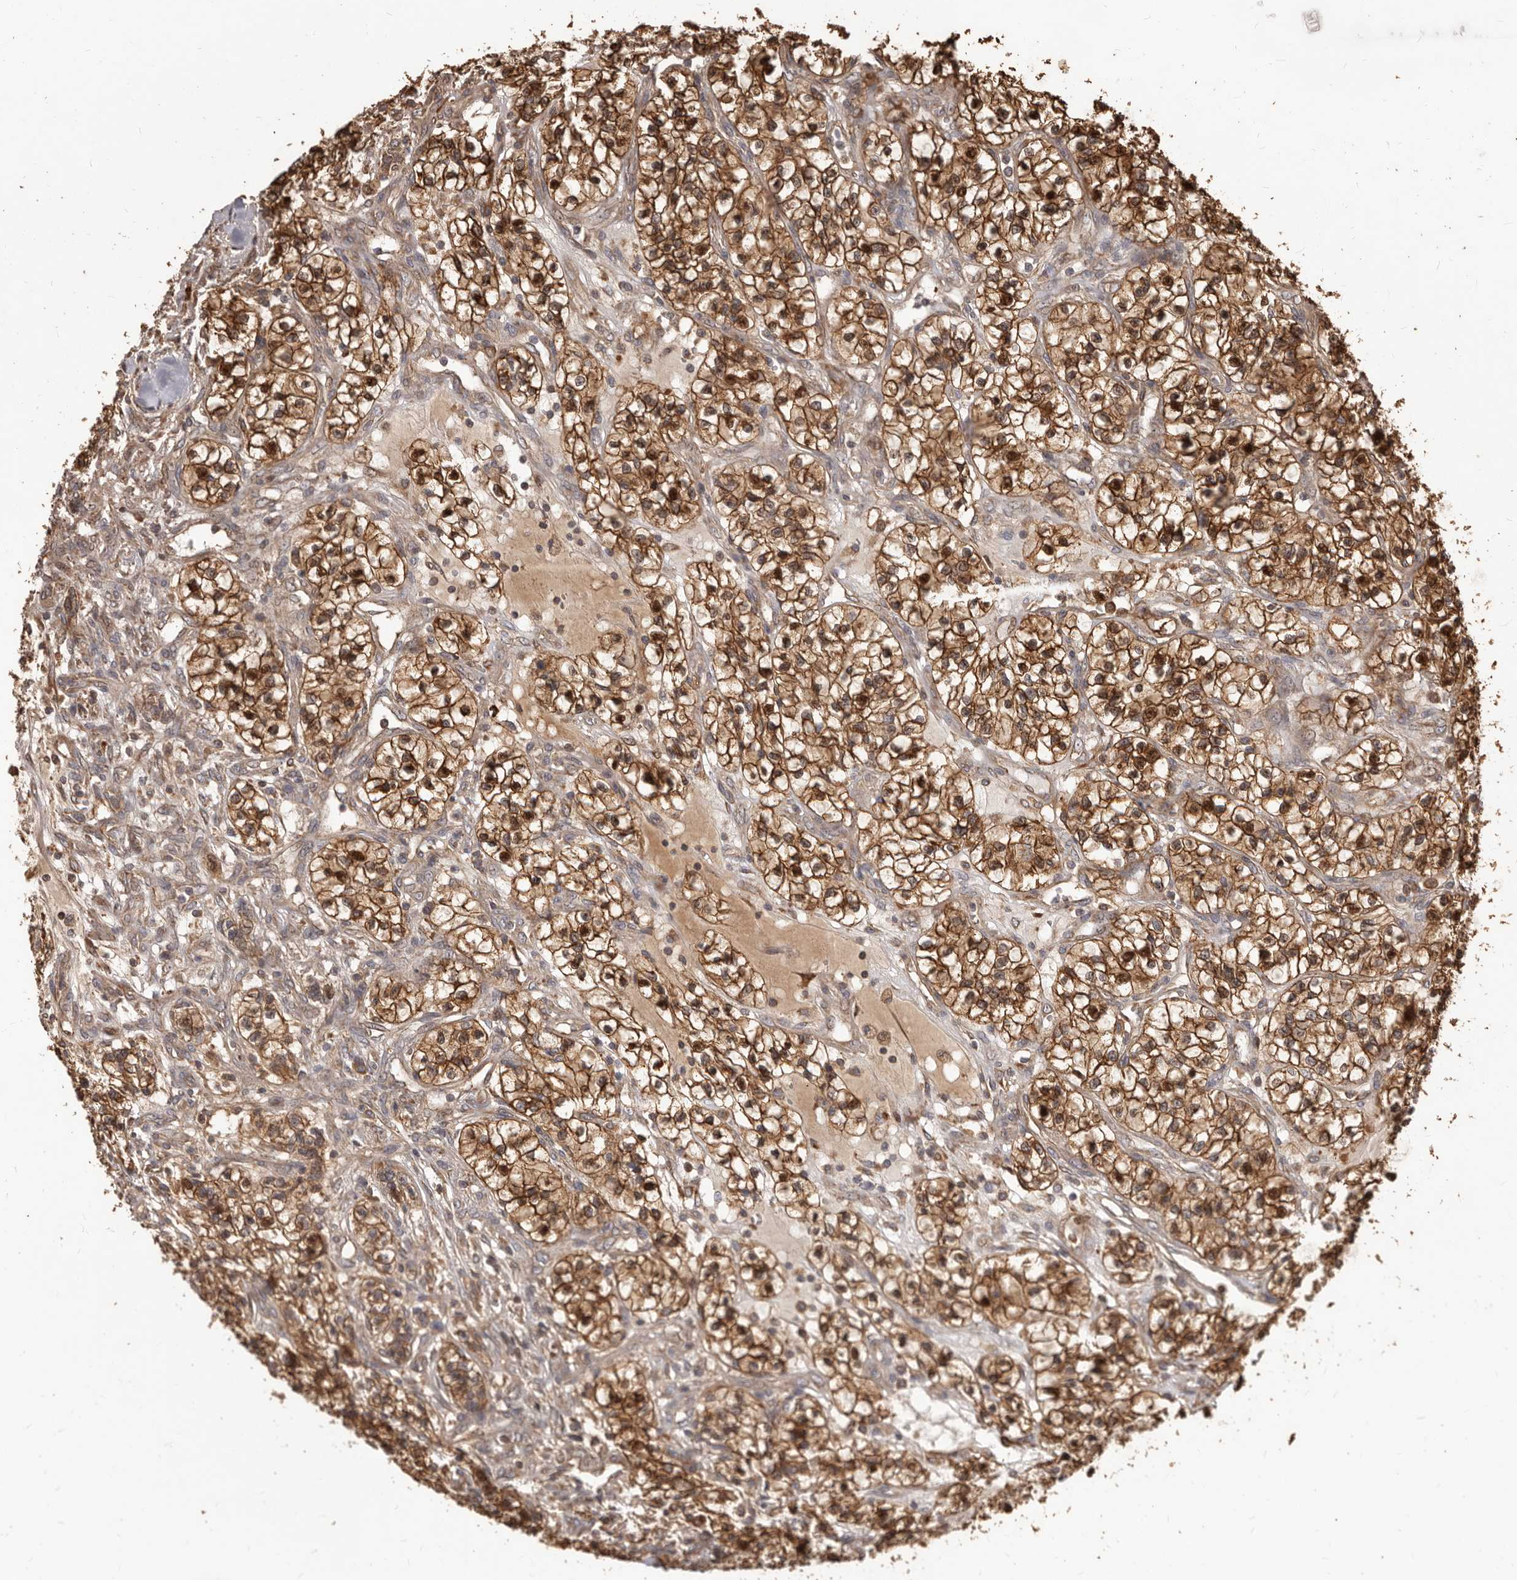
{"staining": {"intensity": "moderate", "quantity": ">75%", "location": "cytoplasmic/membranous,nuclear"}, "tissue": "renal cancer", "cell_type": "Tumor cells", "image_type": "cancer", "snomed": [{"axis": "morphology", "description": "Adenocarcinoma, NOS"}, {"axis": "topography", "description": "Kidney"}], "caption": "A histopathology image of adenocarcinoma (renal) stained for a protein reveals moderate cytoplasmic/membranous and nuclear brown staining in tumor cells. The protein of interest is stained brown, and the nuclei are stained in blue (DAB (3,3'-diaminobenzidine) IHC with brightfield microscopy, high magnification).", "gene": "MTO1", "patient": {"sex": "female", "age": 57}}